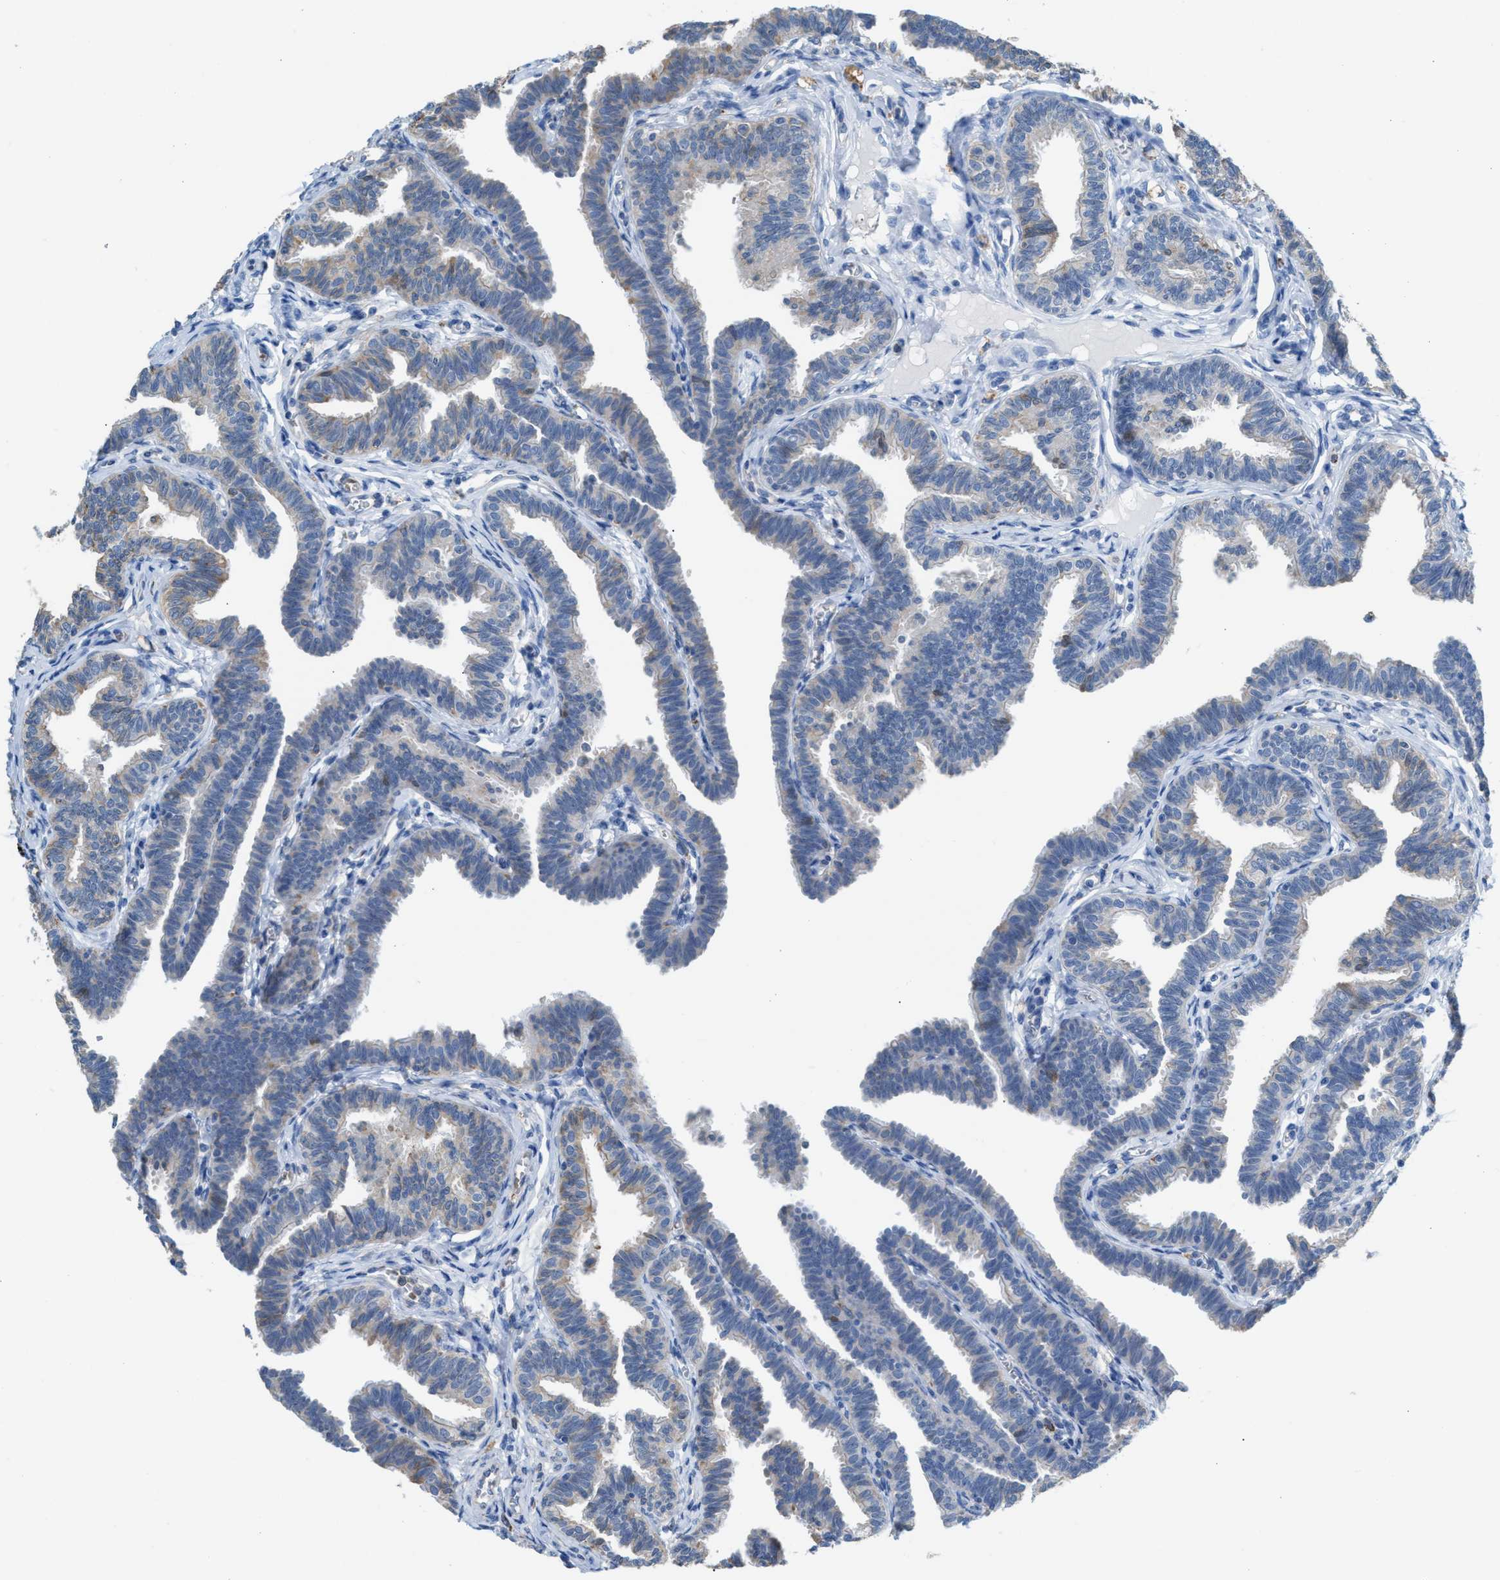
{"staining": {"intensity": "negative", "quantity": "none", "location": "none"}, "tissue": "fallopian tube", "cell_type": "Glandular cells", "image_type": "normal", "snomed": [{"axis": "morphology", "description": "Normal tissue, NOS"}, {"axis": "topography", "description": "Fallopian tube"}, {"axis": "topography", "description": "Ovary"}], "caption": "DAB immunohistochemical staining of benign fallopian tube demonstrates no significant staining in glandular cells. The staining is performed using DAB brown chromogen with nuclei counter-stained in using hematoxylin.", "gene": "CA3", "patient": {"sex": "female", "age": 23}}